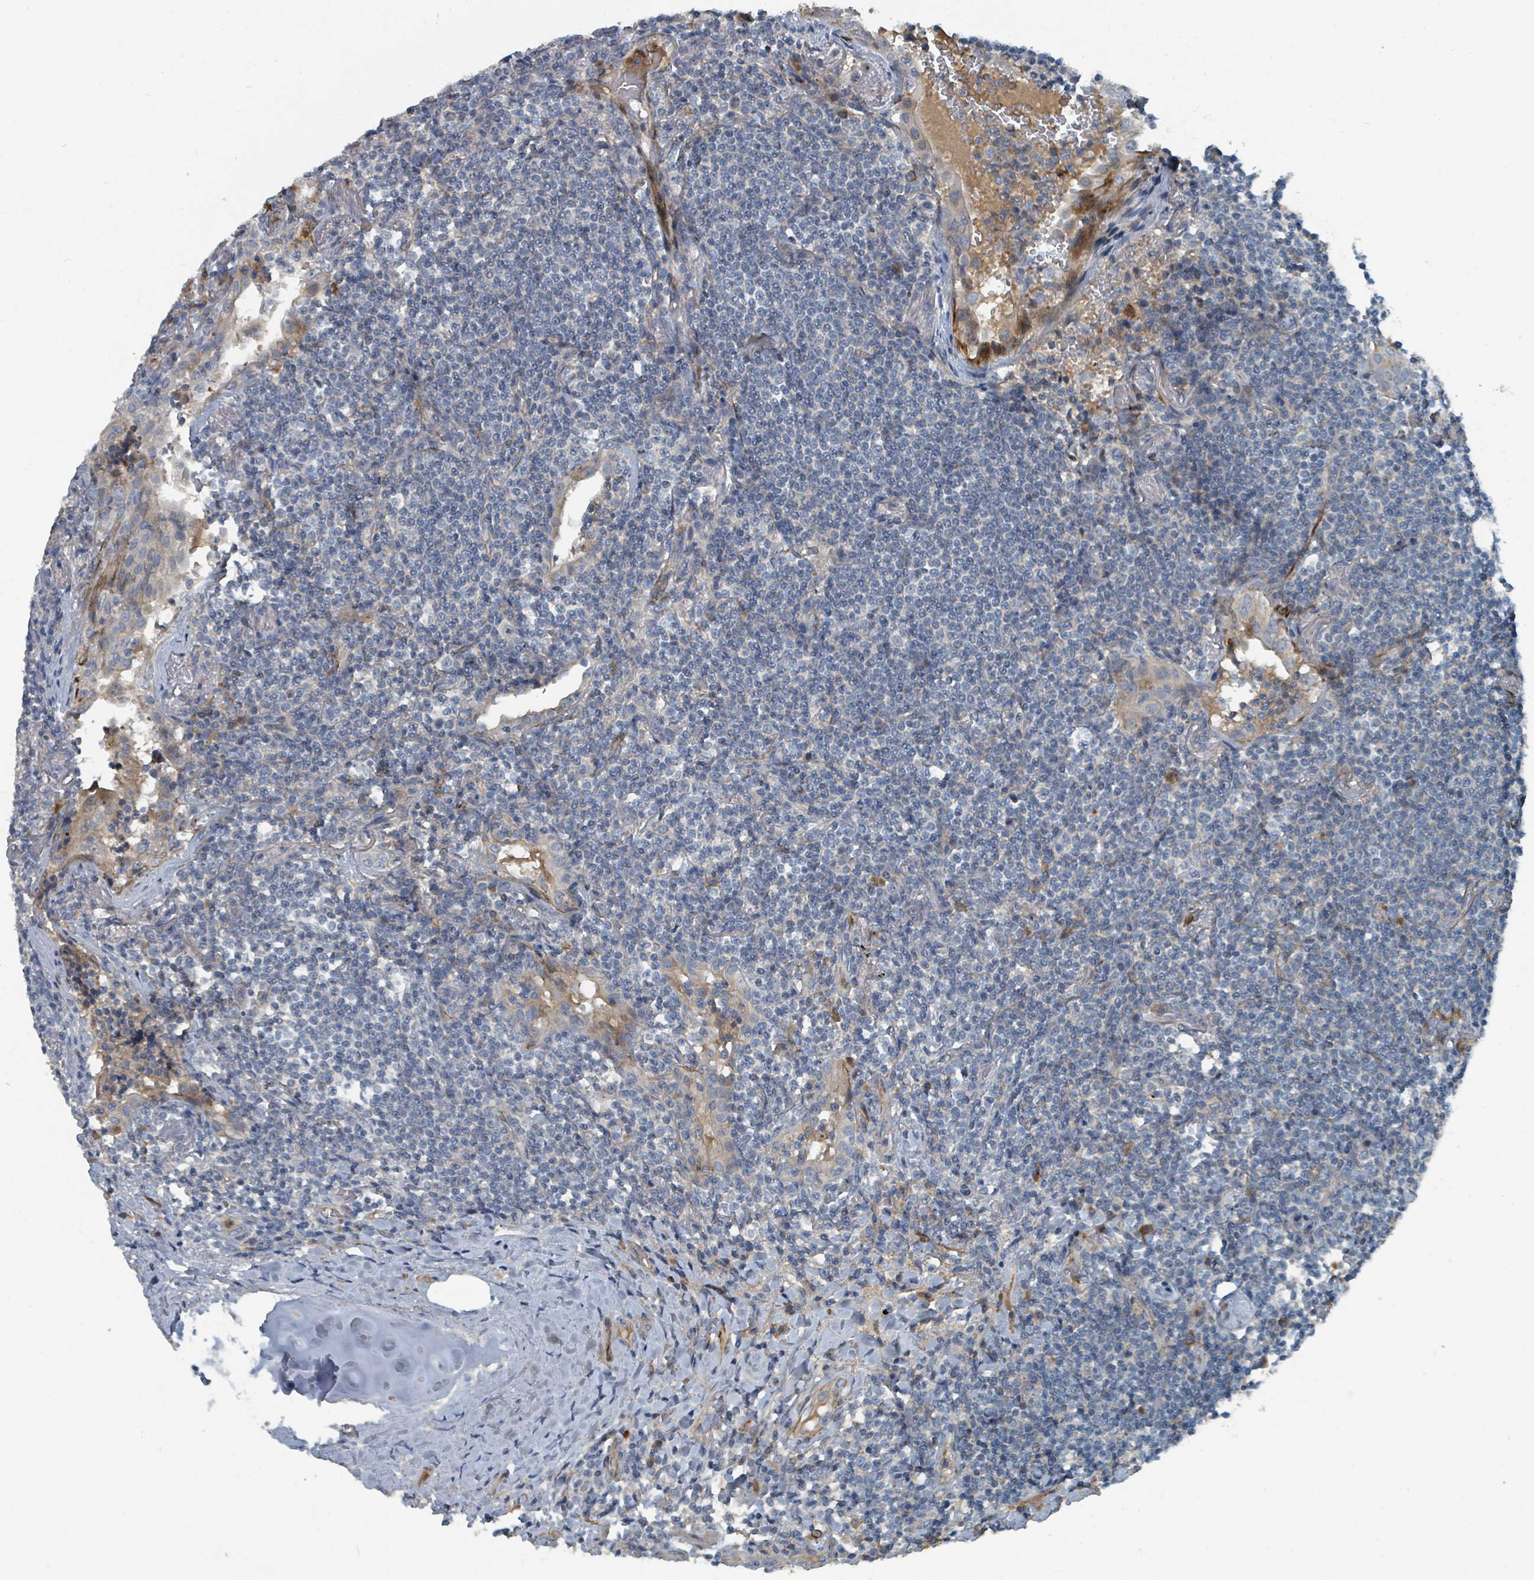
{"staining": {"intensity": "negative", "quantity": "none", "location": "none"}, "tissue": "lymphoma", "cell_type": "Tumor cells", "image_type": "cancer", "snomed": [{"axis": "morphology", "description": "Malignant lymphoma, non-Hodgkin's type, Low grade"}, {"axis": "topography", "description": "Lung"}], "caption": "Immunohistochemistry (IHC) micrograph of neoplastic tissue: low-grade malignant lymphoma, non-Hodgkin's type stained with DAB (3,3'-diaminobenzidine) displays no significant protein staining in tumor cells. (Stains: DAB immunohistochemistry with hematoxylin counter stain, Microscopy: brightfield microscopy at high magnification).", "gene": "SLC44A5", "patient": {"sex": "female", "age": 71}}